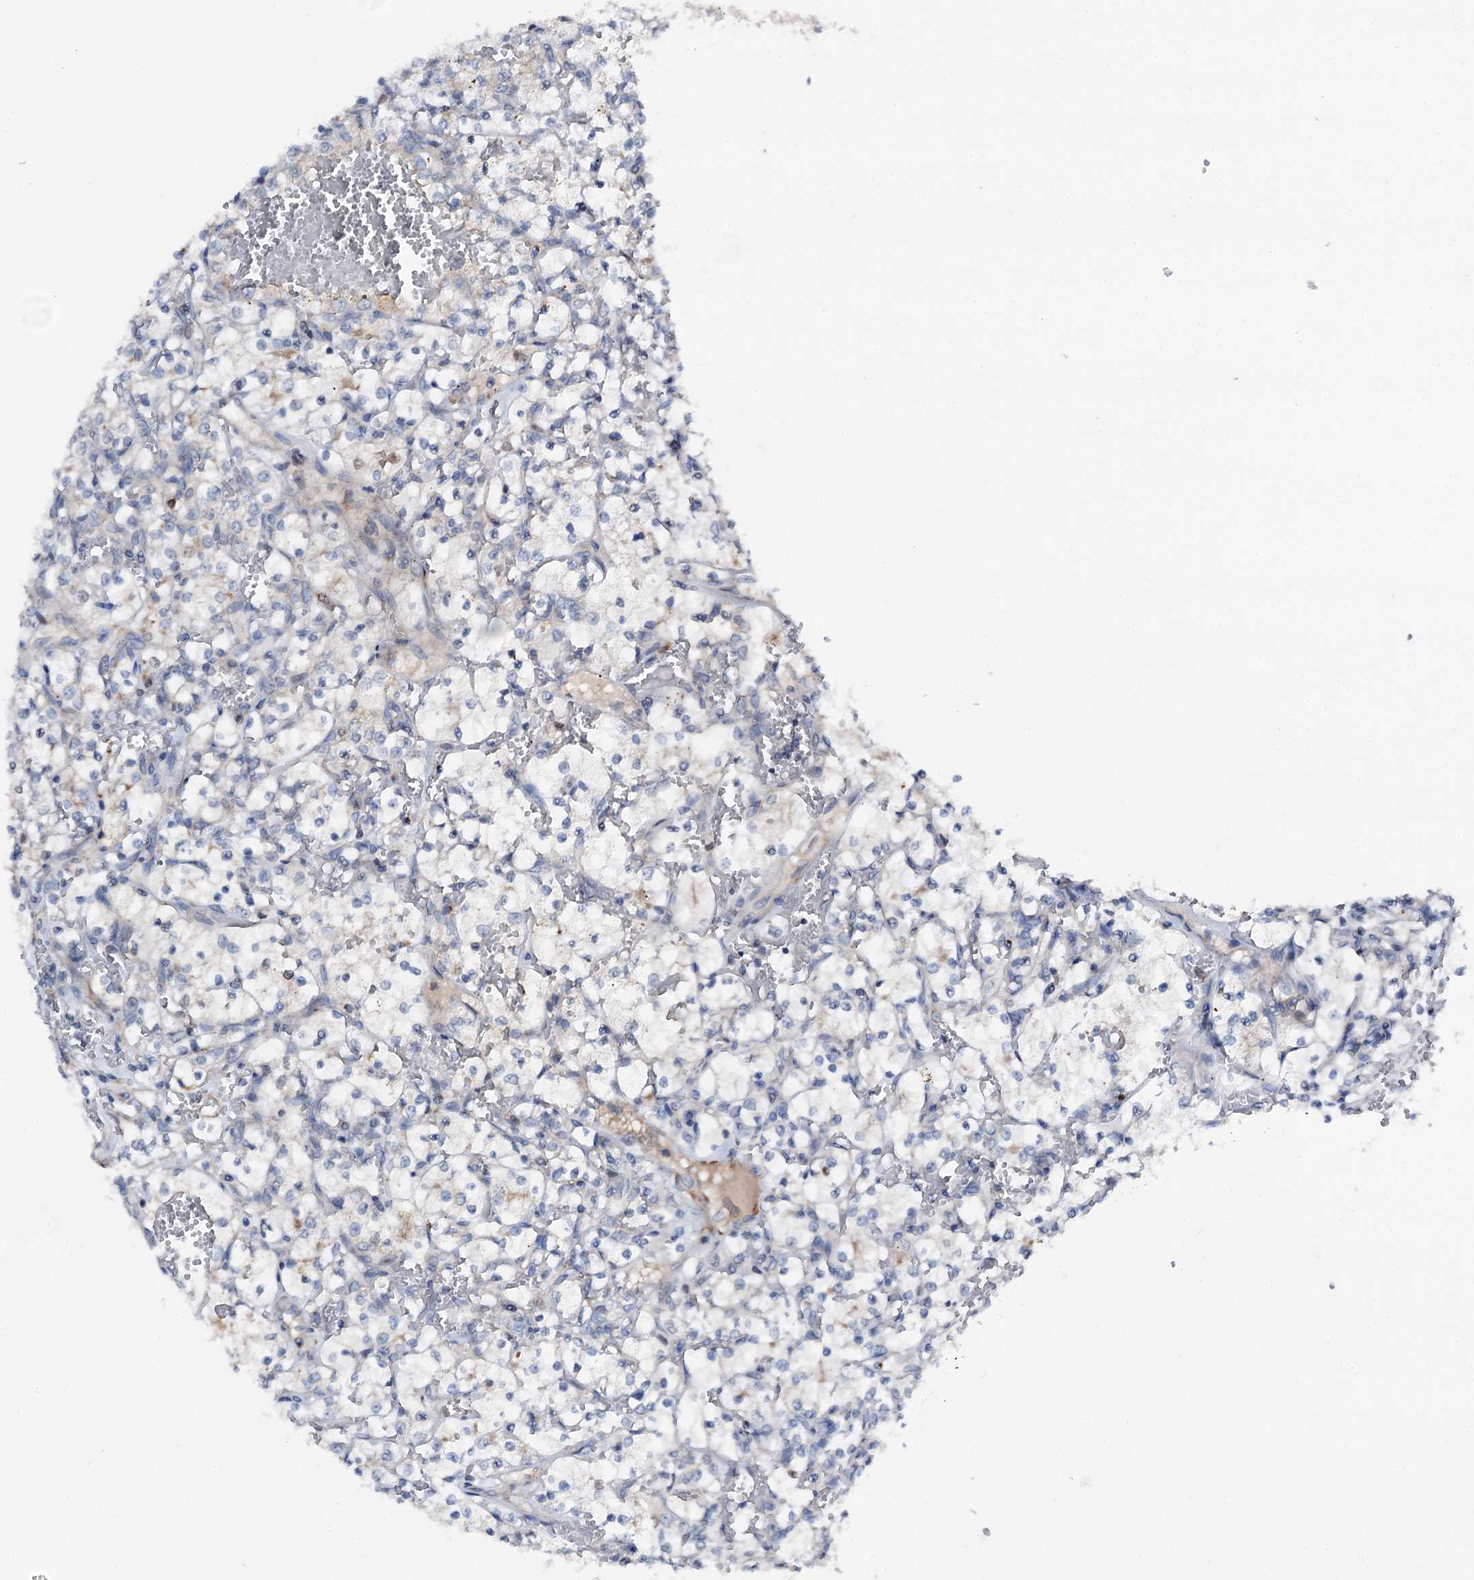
{"staining": {"intensity": "negative", "quantity": "none", "location": "none"}, "tissue": "renal cancer", "cell_type": "Tumor cells", "image_type": "cancer", "snomed": [{"axis": "morphology", "description": "Adenocarcinoma, NOS"}, {"axis": "topography", "description": "Kidney"}], "caption": "Tumor cells show no significant staining in renal cancer (adenocarcinoma).", "gene": "NCAPD2", "patient": {"sex": "female", "age": 69}}